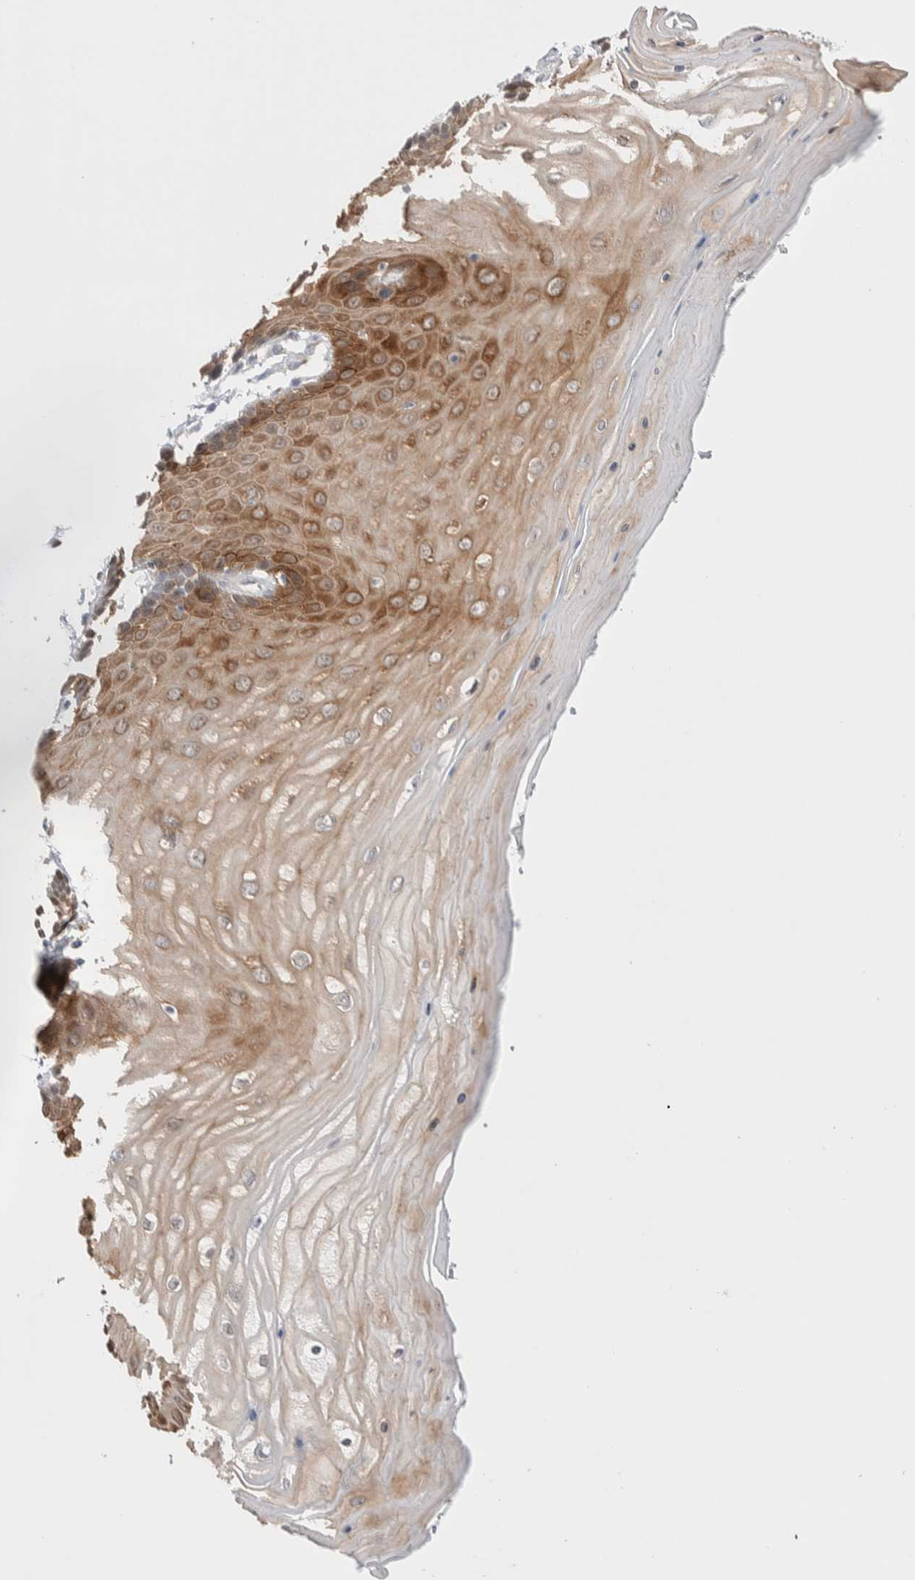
{"staining": {"intensity": "moderate", "quantity": ">75%", "location": "cytoplasmic/membranous"}, "tissue": "cervix", "cell_type": "Glandular cells", "image_type": "normal", "snomed": [{"axis": "morphology", "description": "Normal tissue, NOS"}, {"axis": "topography", "description": "Cervix"}], "caption": "This is a micrograph of immunohistochemistry (IHC) staining of benign cervix, which shows moderate expression in the cytoplasmic/membranous of glandular cells.", "gene": "C1orf112", "patient": {"sex": "female", "age": 55}}